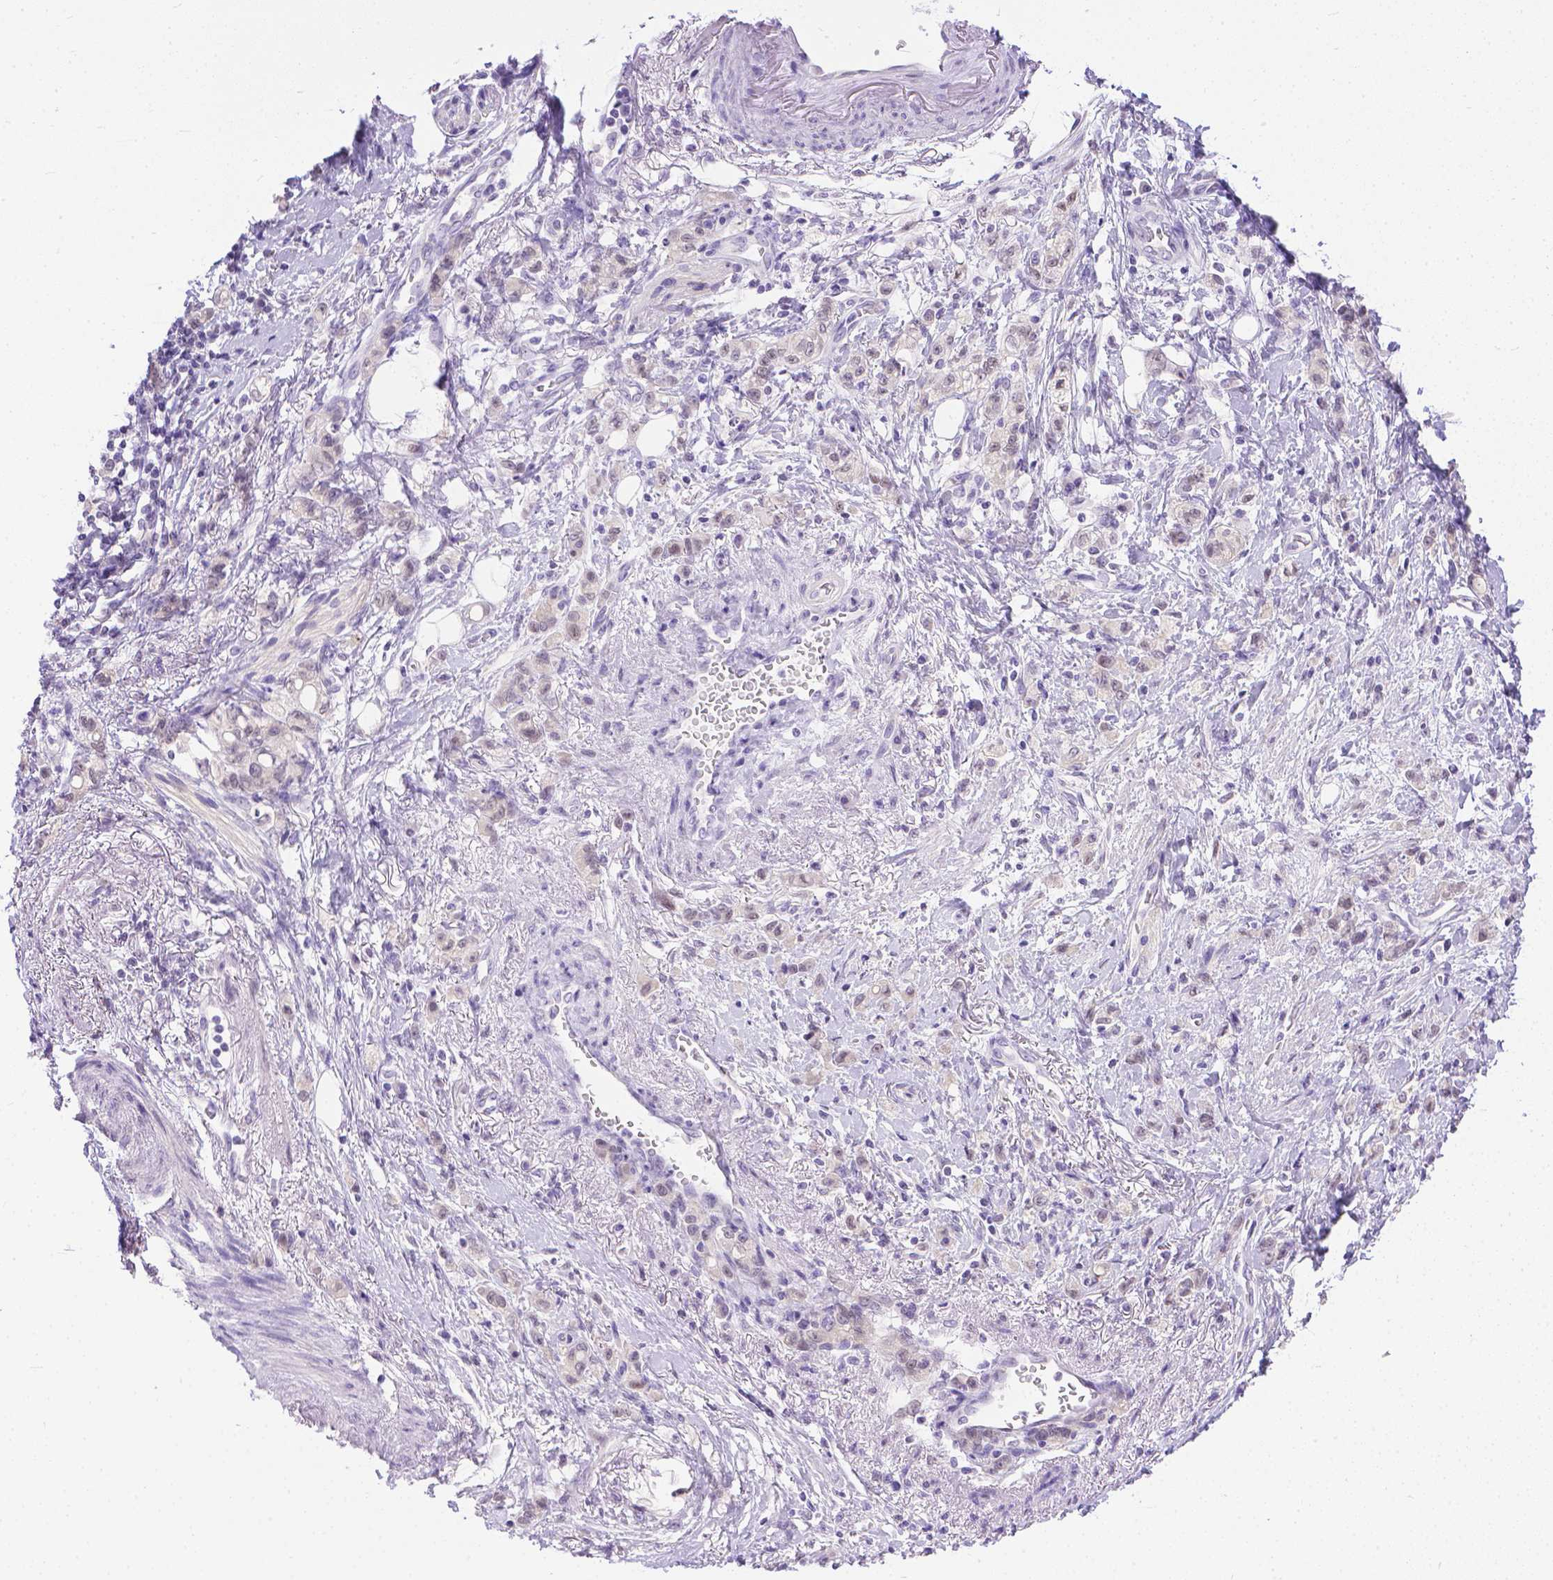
{"staining": {"intensity": "negative", "quantity": "none", "location": "none"}, "tissue": "stomach cancer", "cell_type": "Tumor cells", "image_type": "cancer", "snomed": [{"axis": "morphology", "description": "Adenocarcinoma, NOS"}, {"axis": "topography", "description": "Stomach"}], "caption": "Tumor cells are negative for protein expression in human stomach cancer.", "gene": "TTLL6", "patient": {"sex": "male", "age": 77}}